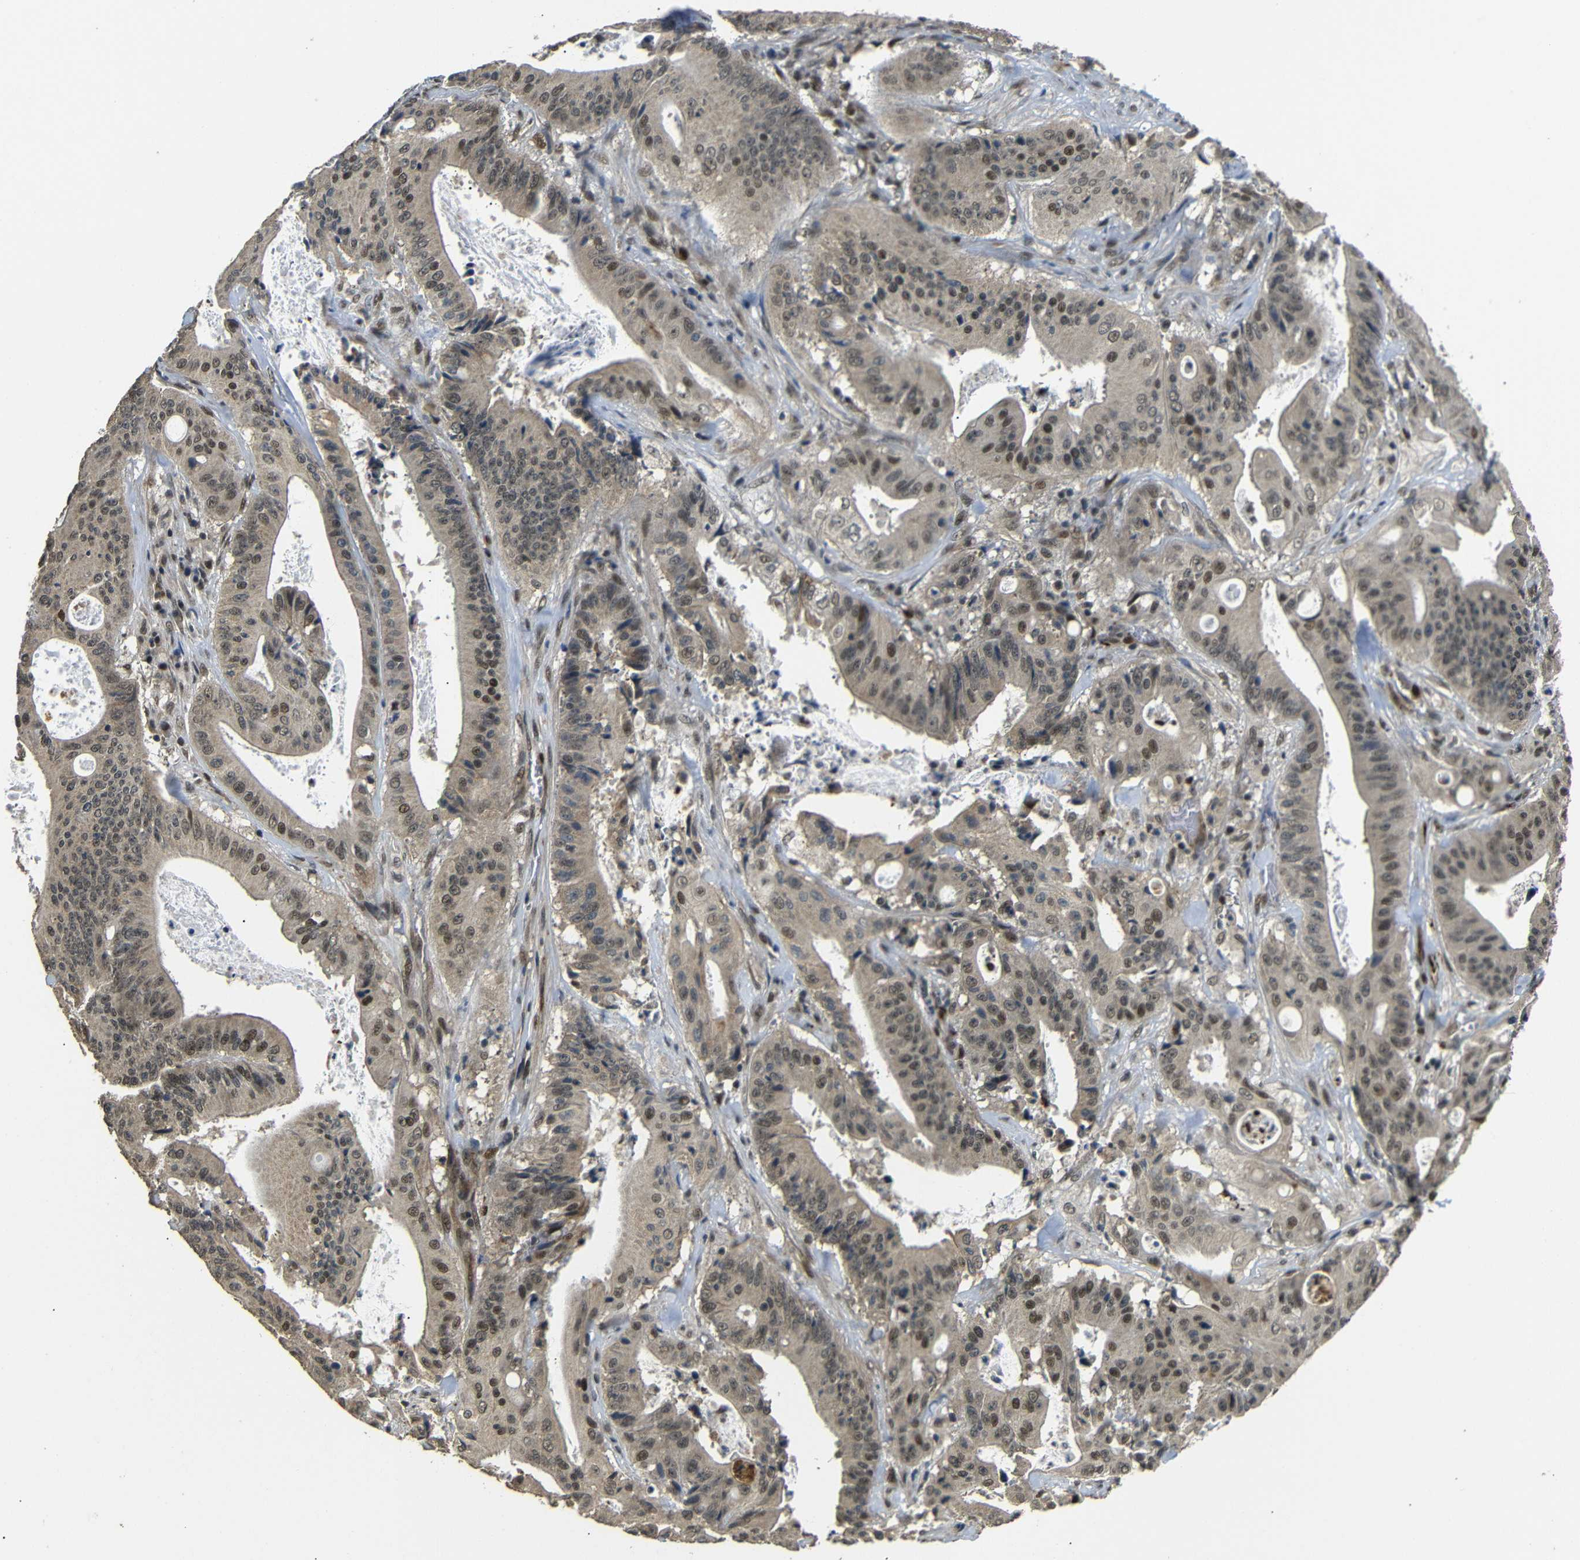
{"staining": {"intensity": "moderate", "quantity": ">75%", "location": "cytoplasmic/membranous,nuclear"}, "tissue": "pancreatic cancer", "cell_type": "Tumor cells", "image_type": "cancer", "snomed": [{"axis": "morphology", "description": "Normal tissue, NOS"}, {"axis": "topography", "description": "Lymph node"}], "caption": "High-magnification brightfield microscopy of pancreatic cancer stained with DAB (brown) and counterstained with hematoxylin (blue). tumor cells exhibit moderate cytoplasmic/membranous and nuclear staining is appreciated in about>75% of cells. (Stains: DAB in brown, nuclei in blue, Microscopy: brightfield microscopy at high magnification).", "gene": "TBX2", "patient": {"sex": "male", "age": 62}}